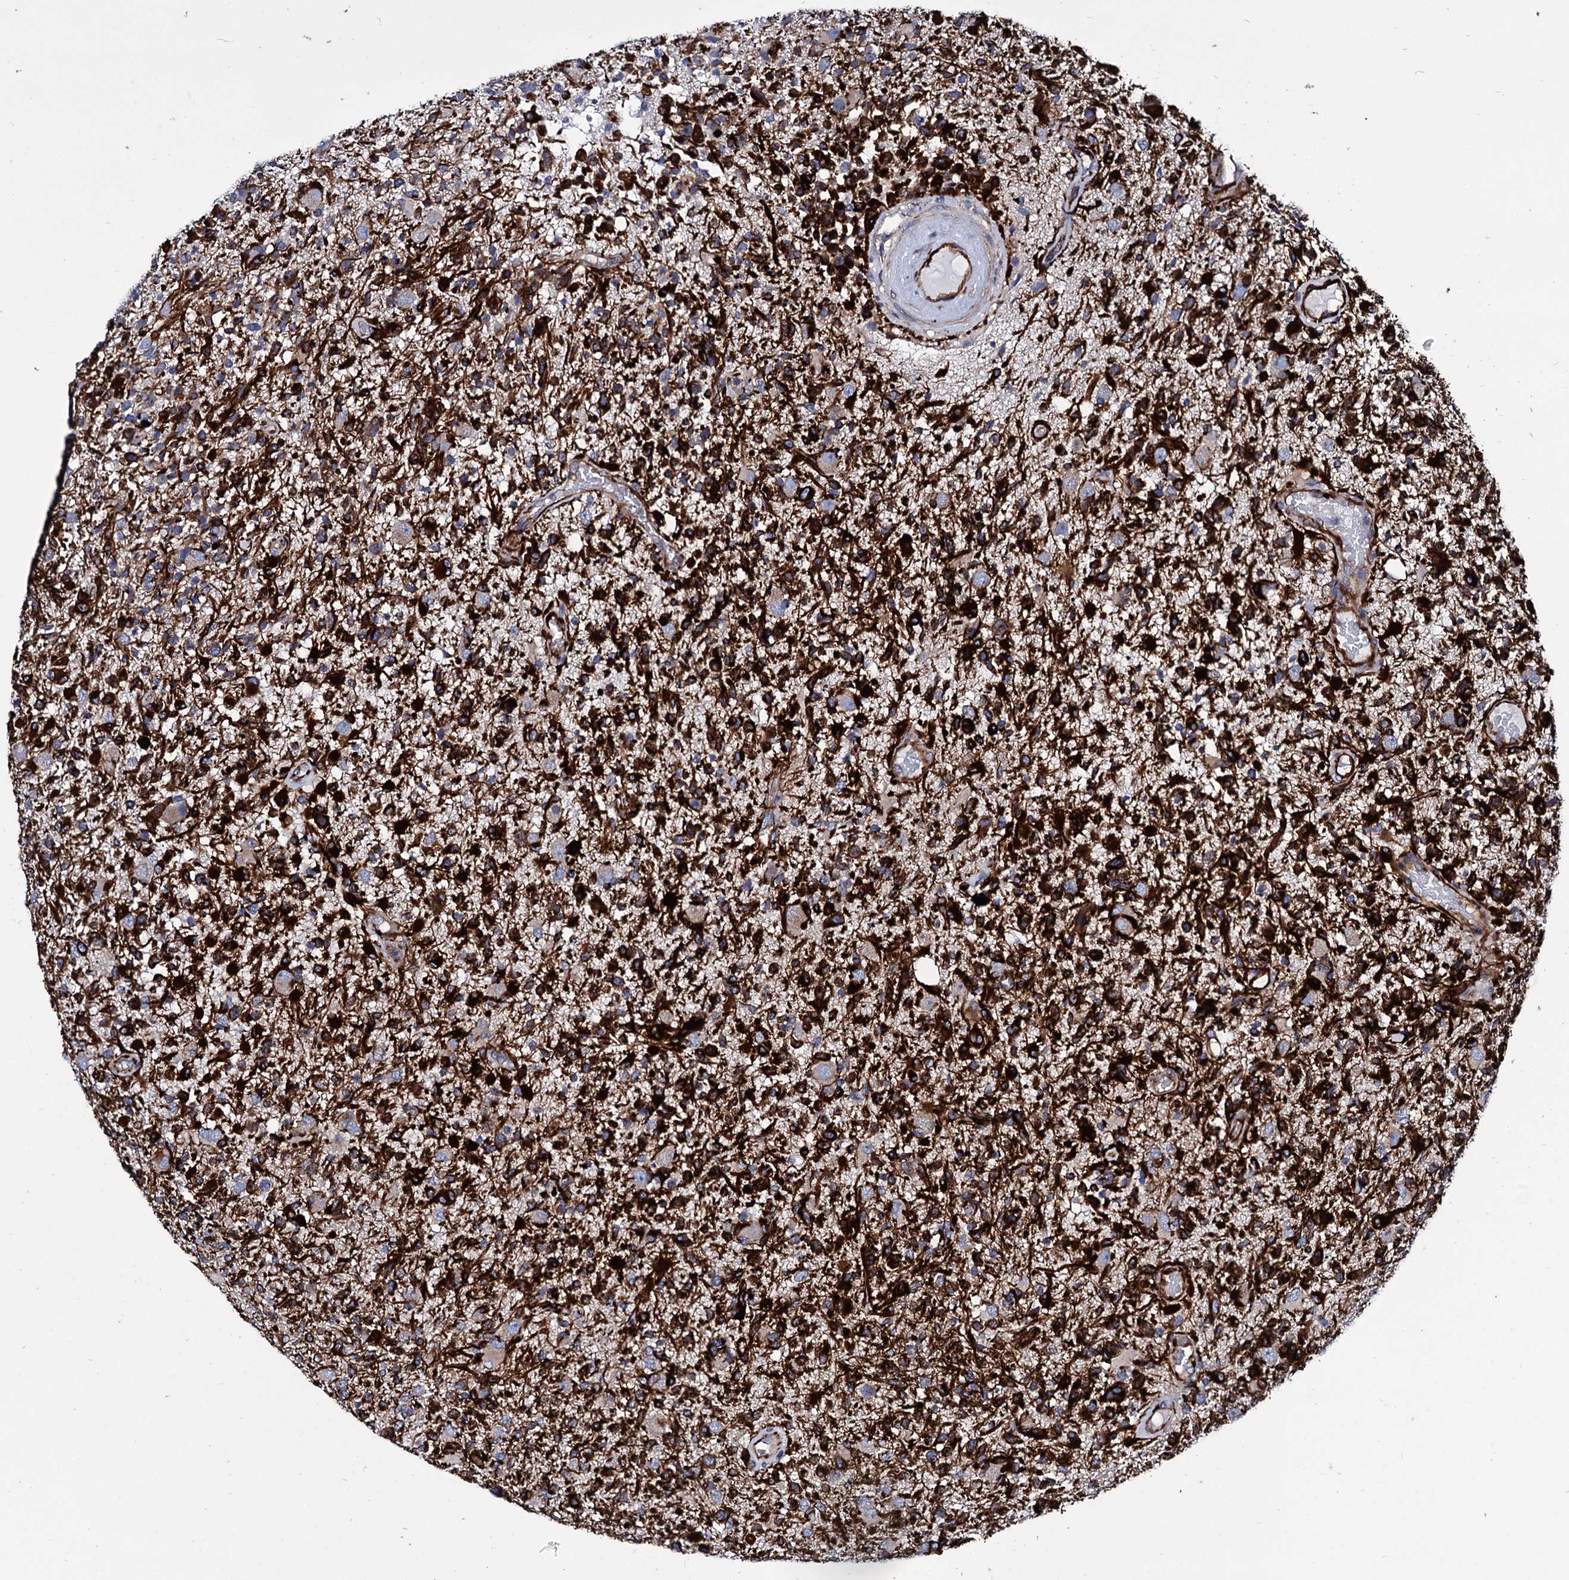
{"staining": {"intensity": "strong", "quantity": ">75%", "location": "cytoplasmic/membranous"}, "tissue": "glioma", "cell_type": "Tumor cells", "image_type": "cancer", "snomed": [{"axis": "morphology", "description": "Glioma, malignant, High grade"}, {"axis": "morphology", "description": "Glioblastoma, NOS"}, {"axis": "topography", "description": "Brain"}], "caption": "This image demonstrates glioma stained with immunohistochemistry to label a protein in brown. The cytoplasmic/membranous of tumor cells show strong positivity for the protein. Nuclei are counter-stained blue.", "gene": "AXL", "patient": {"sex": "male", "age": 60}}